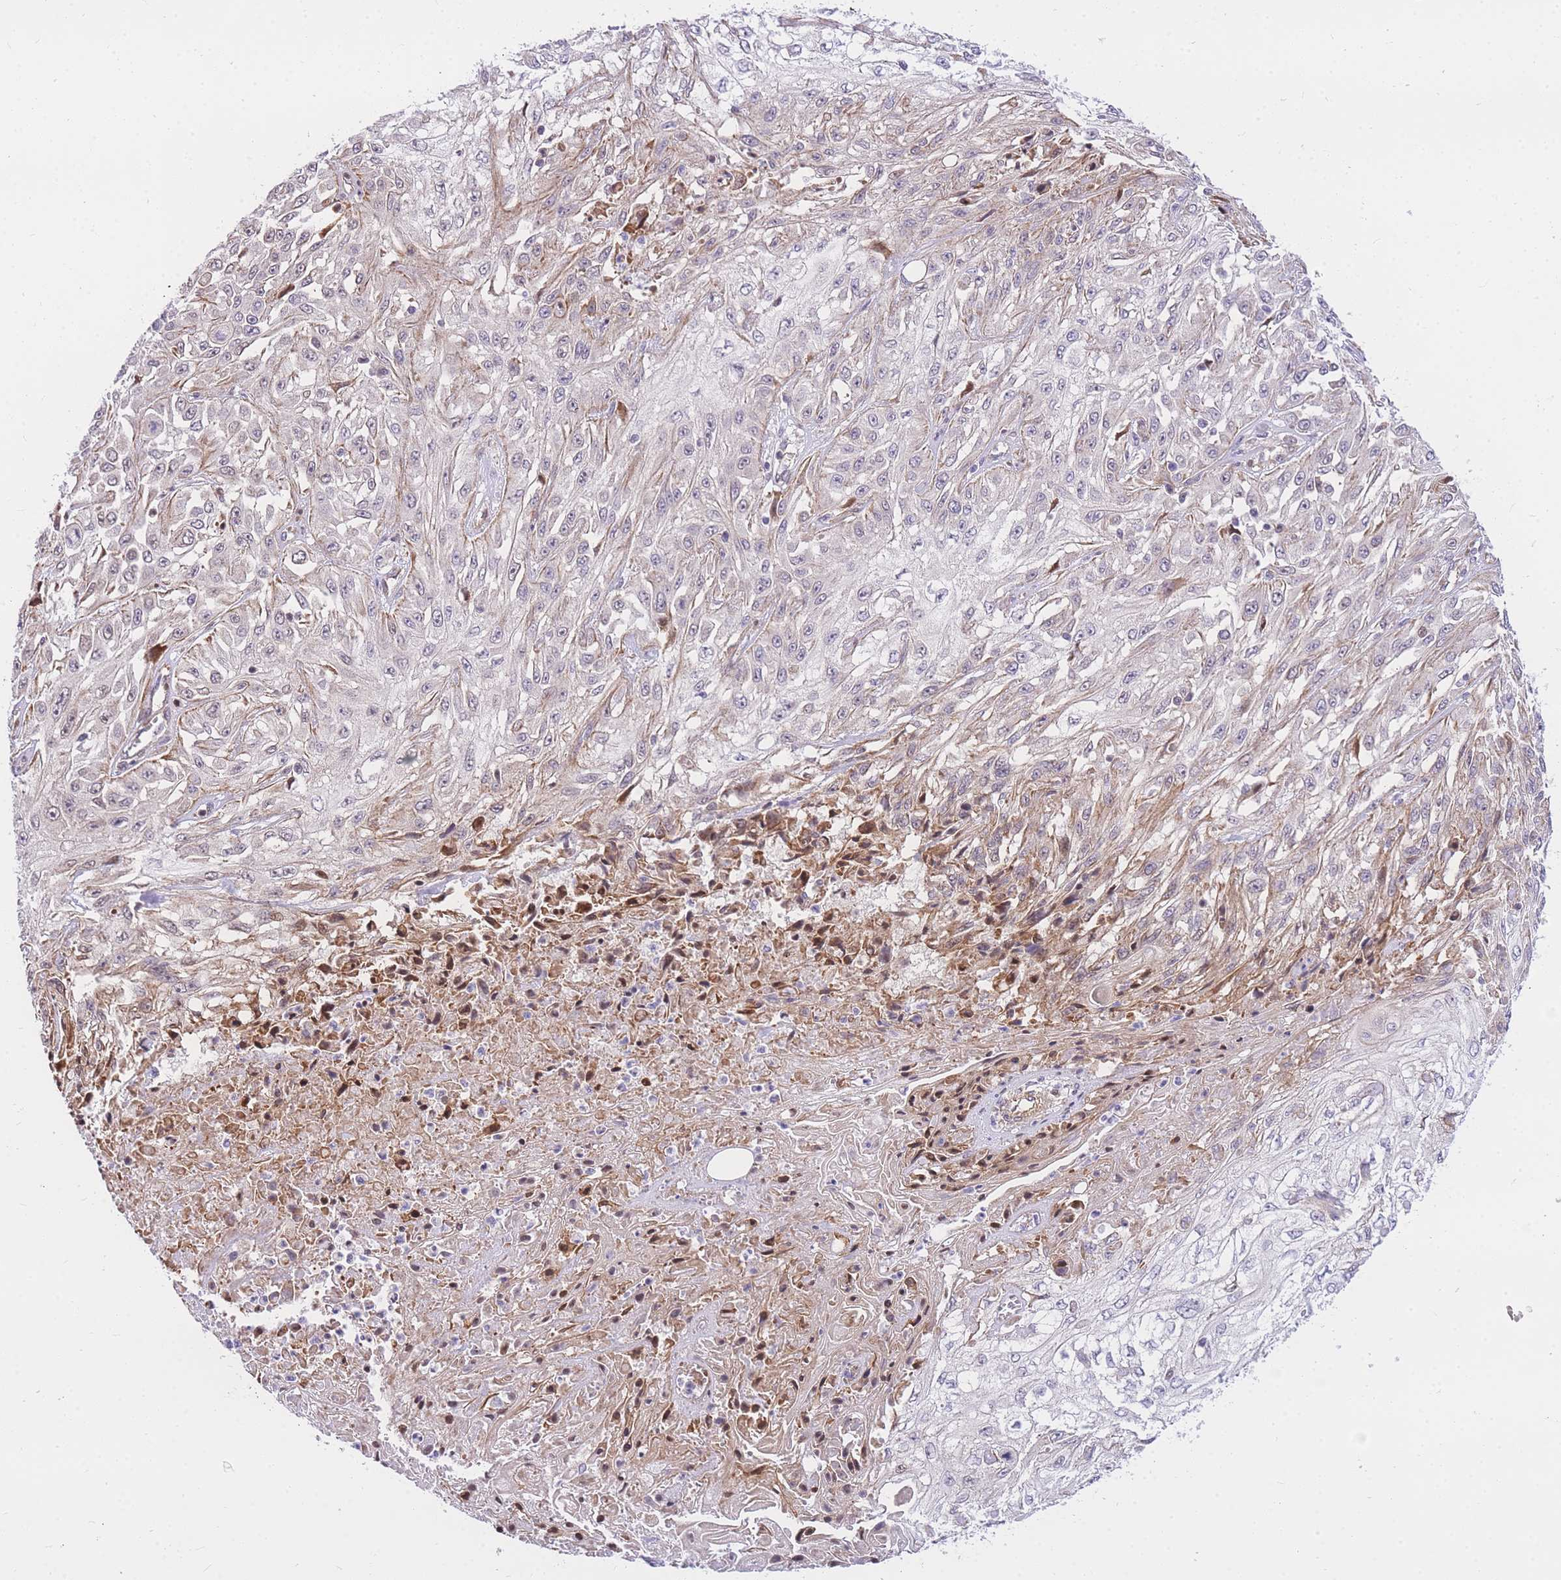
{"staining": {"intensity": "weak", "quantity": "<25%", "location": "cytoplasmic/membranous"}, "tissue": "skin cancer", "cell_type": "Tumor cells", "image_type": "cancer", "snomed": [{"axis": "morphology", "description": "Squamous cell carcinoma, NOS"}, {"axis": "morphology", "description": "Squamous cell carcinoma, metastatic, NOS"}, {"axis": "topography", "description": "Skin"}, {"axis": "topography", "description": "Lymph node"}], "caption": "Immunohistochemistry (IHC) of human squamous cell carcinoma (skin) exhibits no positivity in tumor cells.", "gene": "S100PBP", "patient": {"sex": "male", "age": 75}}